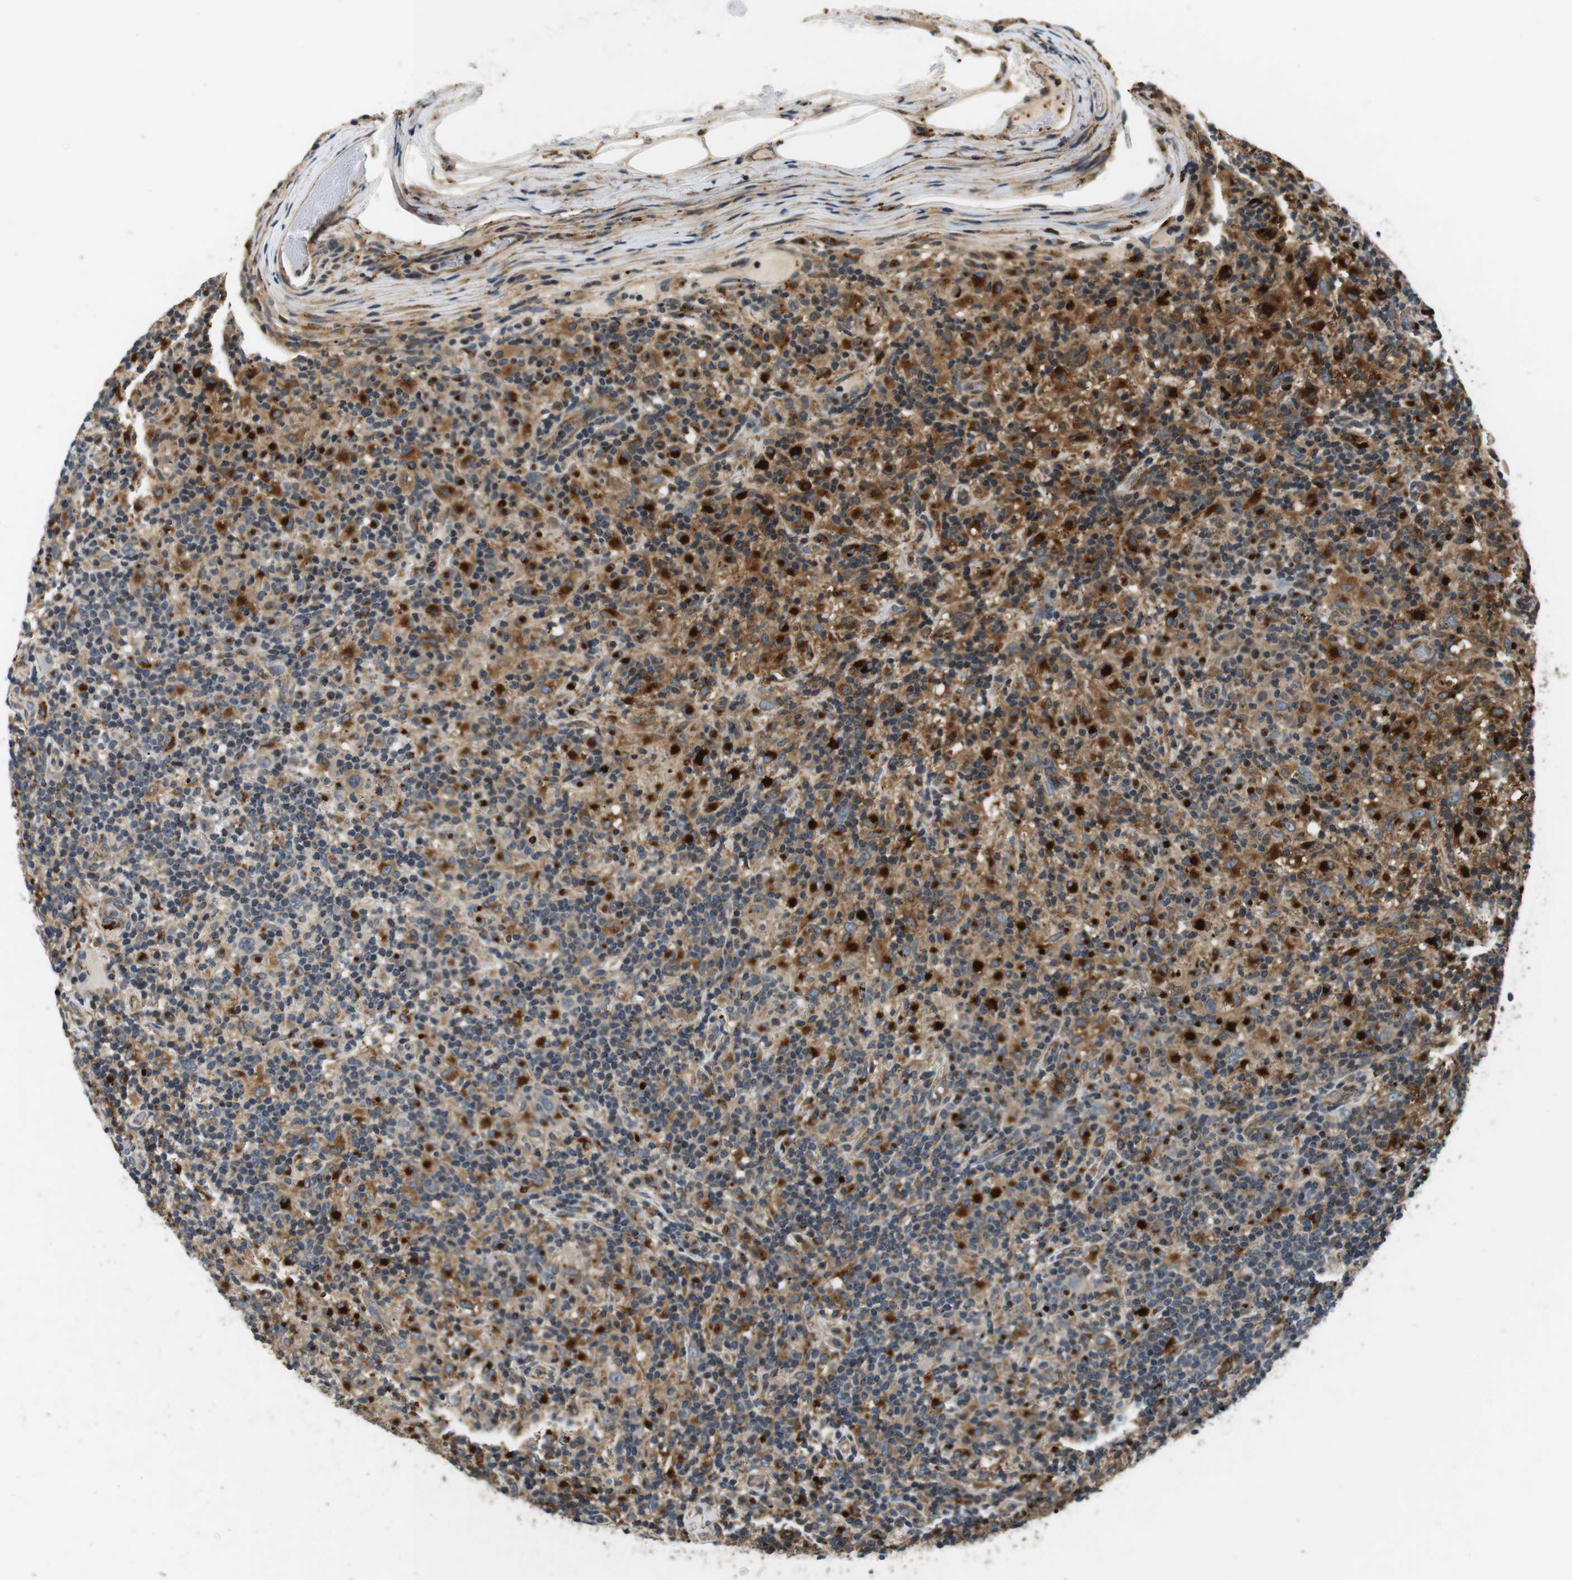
{"staining": {"intensity": "moderate", "quantity": "<25%", "location": "cytoplasmic/membranous"}, "tissue": "lymphoma", "cell_type": "Tumor cells", "image_type": "cancer", "snomed": [{"axis": "morphology", "description": "Hodgkin's disease, NOS"}, {"axis": "topography", "description": "Lymph node"}], "caption": "Immunohistochemistry histopathology image of neoplastic tissue: Hodgkin's disease stained using immunohistochemistry (IHC) exhibits low levels of moderate protein expression localized specifically in the cytoplasmic/membranous of tumor cells, appearing as a cytoplasmic/membranous brown color.", "gene": "TXNRD1", "patient": {"sex": "male", "age": 70}}